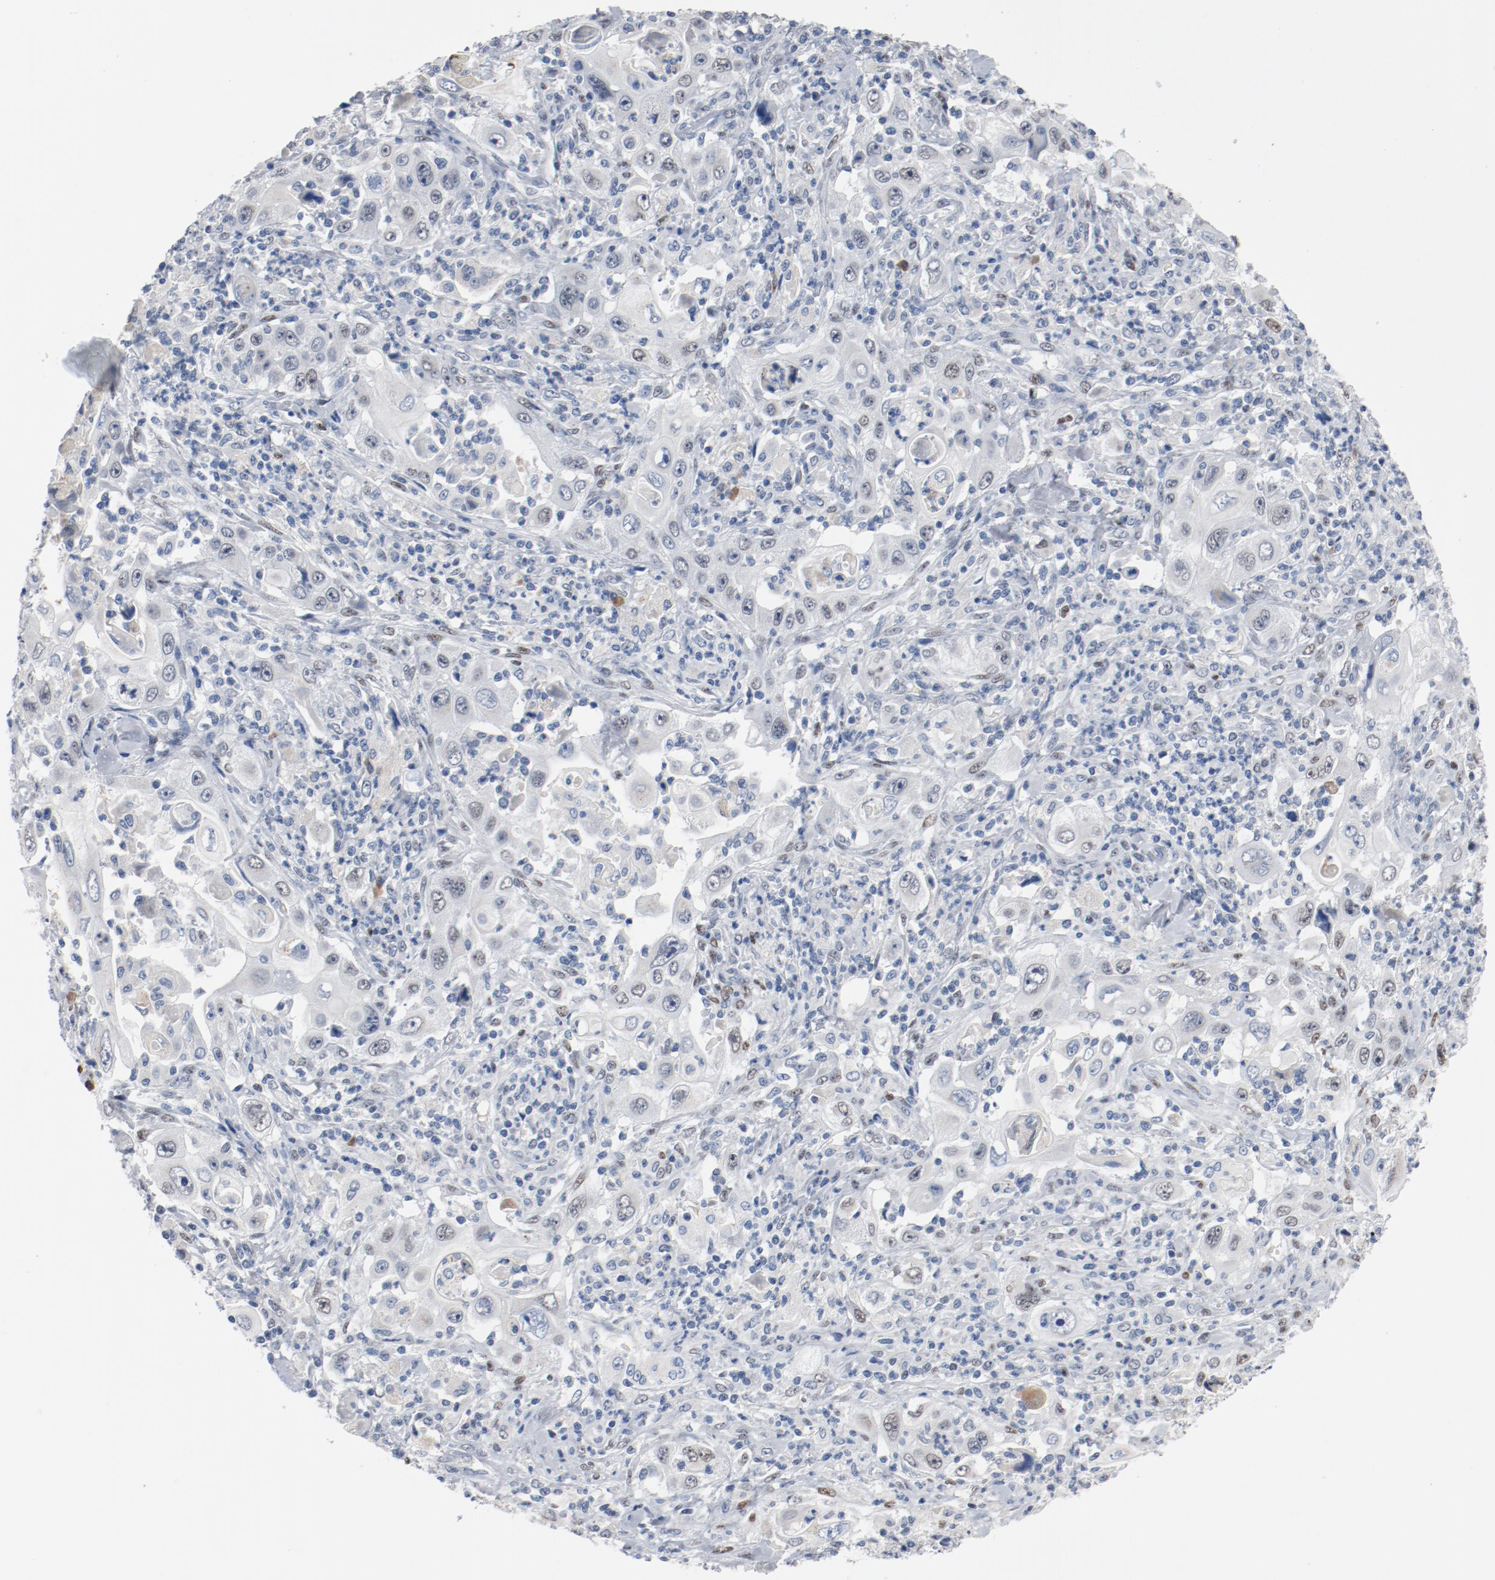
{"staining": {"intensity": "negative", "quantity": "none", "location": "none"}, "tissue": "pancreatic cancer", "cell_type": "Tumor cells", "image_type": "cancer", "snomed": [{"axis": "morphology", "description": "Adenocarcinoma, NOS"}, {"axis": "topography", "description": "Pancreas"}], "caption": "This is an IHC photomicrograph of pancreatic adenocarcinoma. There is no expression in tumor cells.", "gene": "FOXP1", "patient": {"sex": "male", "age": 70}}